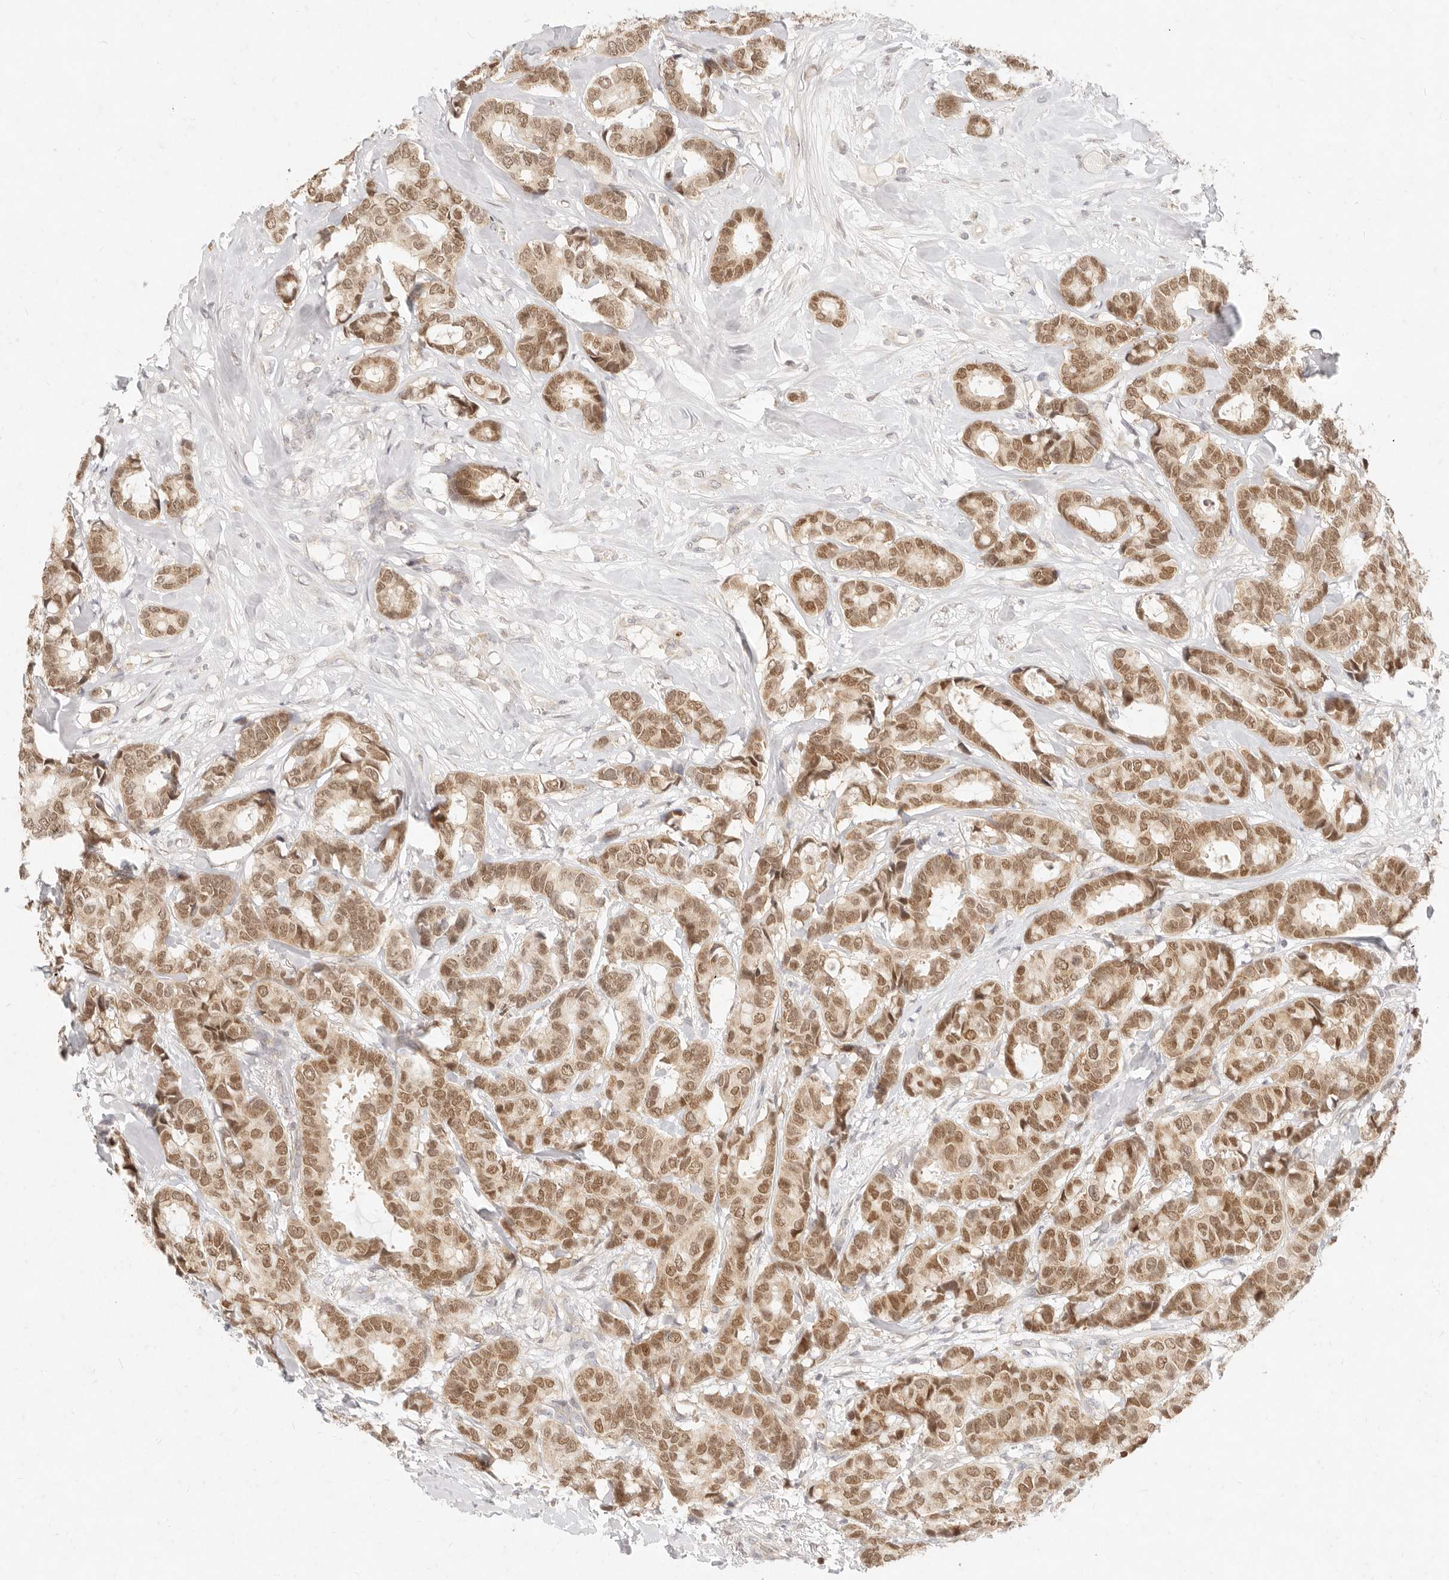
{"staining": {"intensity": "moderate", "quantity": ">75%", "location": "nuclear"}, "tissue": "breast cancer", "cell_type": "Tumor cells", "image_type": "cancer", "snomed": [{"axis": "morphology", "description": "Duct carcinoma"}, {"axis": "topography", "description": "Breast"}], "caption": "Immunohistochemical staining of breast cancer displays medium levels of moderate nuclear protein staining in about >75% of tumor cells.", "gene": "ASCL3", "patient": {"sex": "female", "age": 87}}